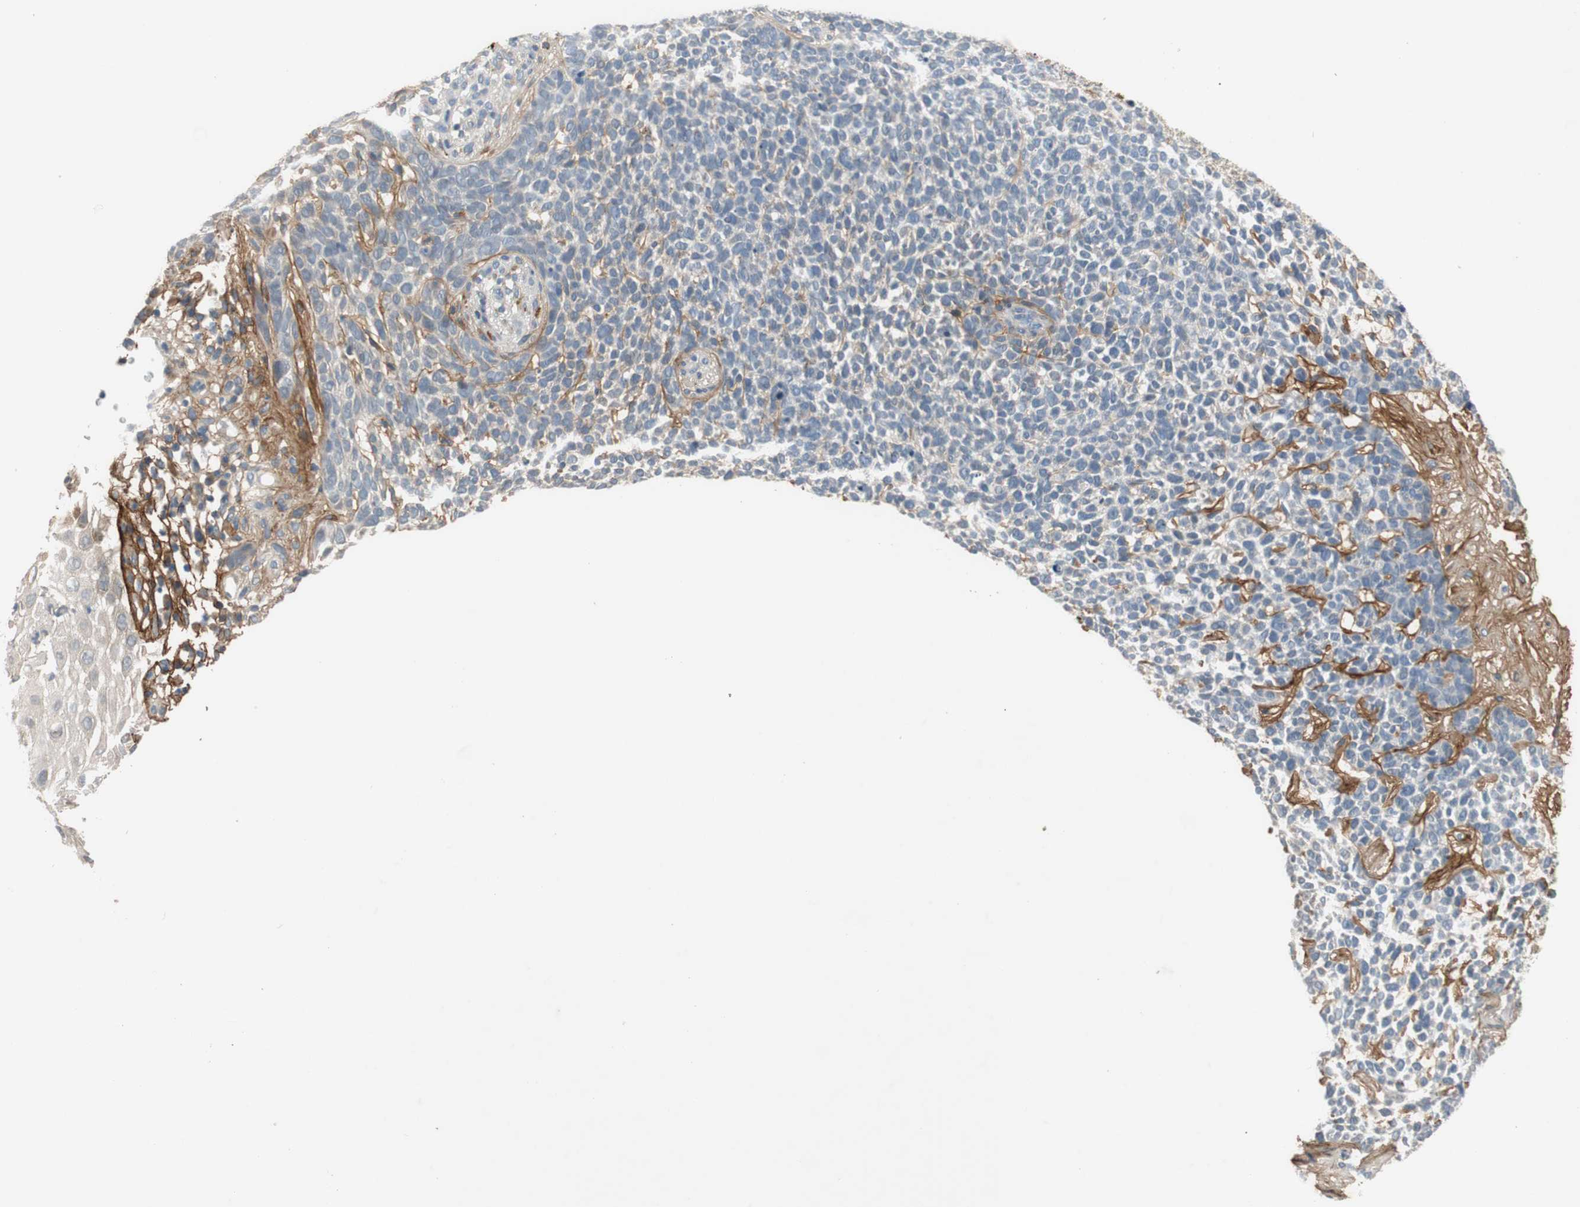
{"staining": {"intensity": "negative", "quantity": "none", "location": "none"}, "tissue": "skin cancer", "cell_type": "Tumor cells", "image_type": "cancer", "snomed": [{"axis": "morphology", "description": "Basal cell carcinoma"}, {"axis": "topography", "description": "Skin"}], "caption": "IHC of basal cell carcinoma (skin) demonstrates no expression in tumor cells.", "gene": "COL12A1", "patient": {"sex": "female", "age": 84}}